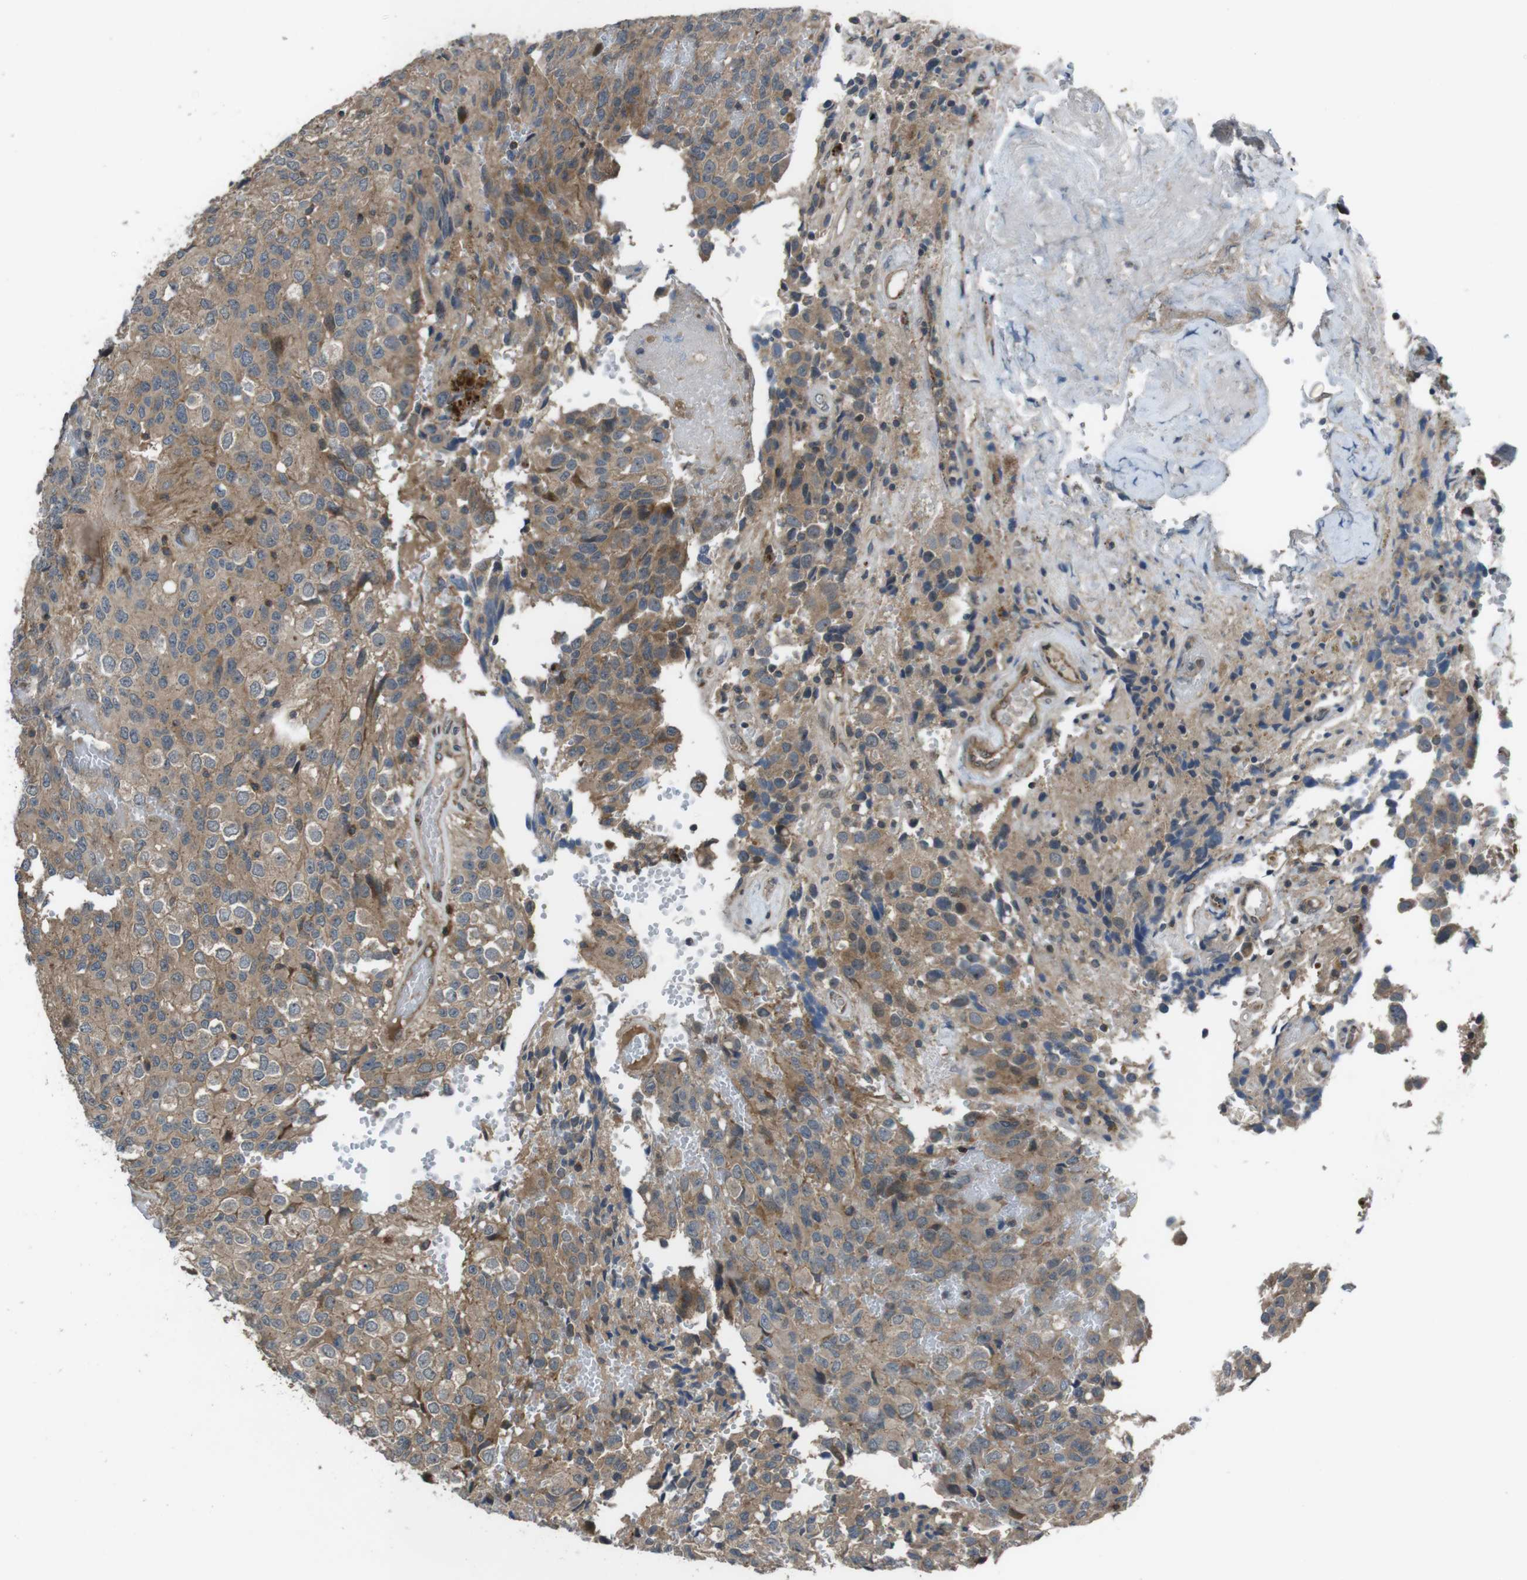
{"staining": {"intensity": "moderate", "quantity": "<25%", "location": "cytoplasmic/membranous"}, "tissue": "glioma", "cell_type": "Tumor cells", "image_type": "cancer", "snomed": [{"axis": "morphology", "description": "Glioma, malignant, High grade"}, {"axis": "topography", "description": "Brain"}], "caption": "High-grade glioma (malignant) was stained to show a protein in brown. There is low levels of moderate cytoplasmic/membranous expression in approximately <25% of tumor cells. (Brightfield microscopy of DAB IHC at high magnification).", "gene": "SLC22A23", "patient": {"sex": "male", "age": 32}}